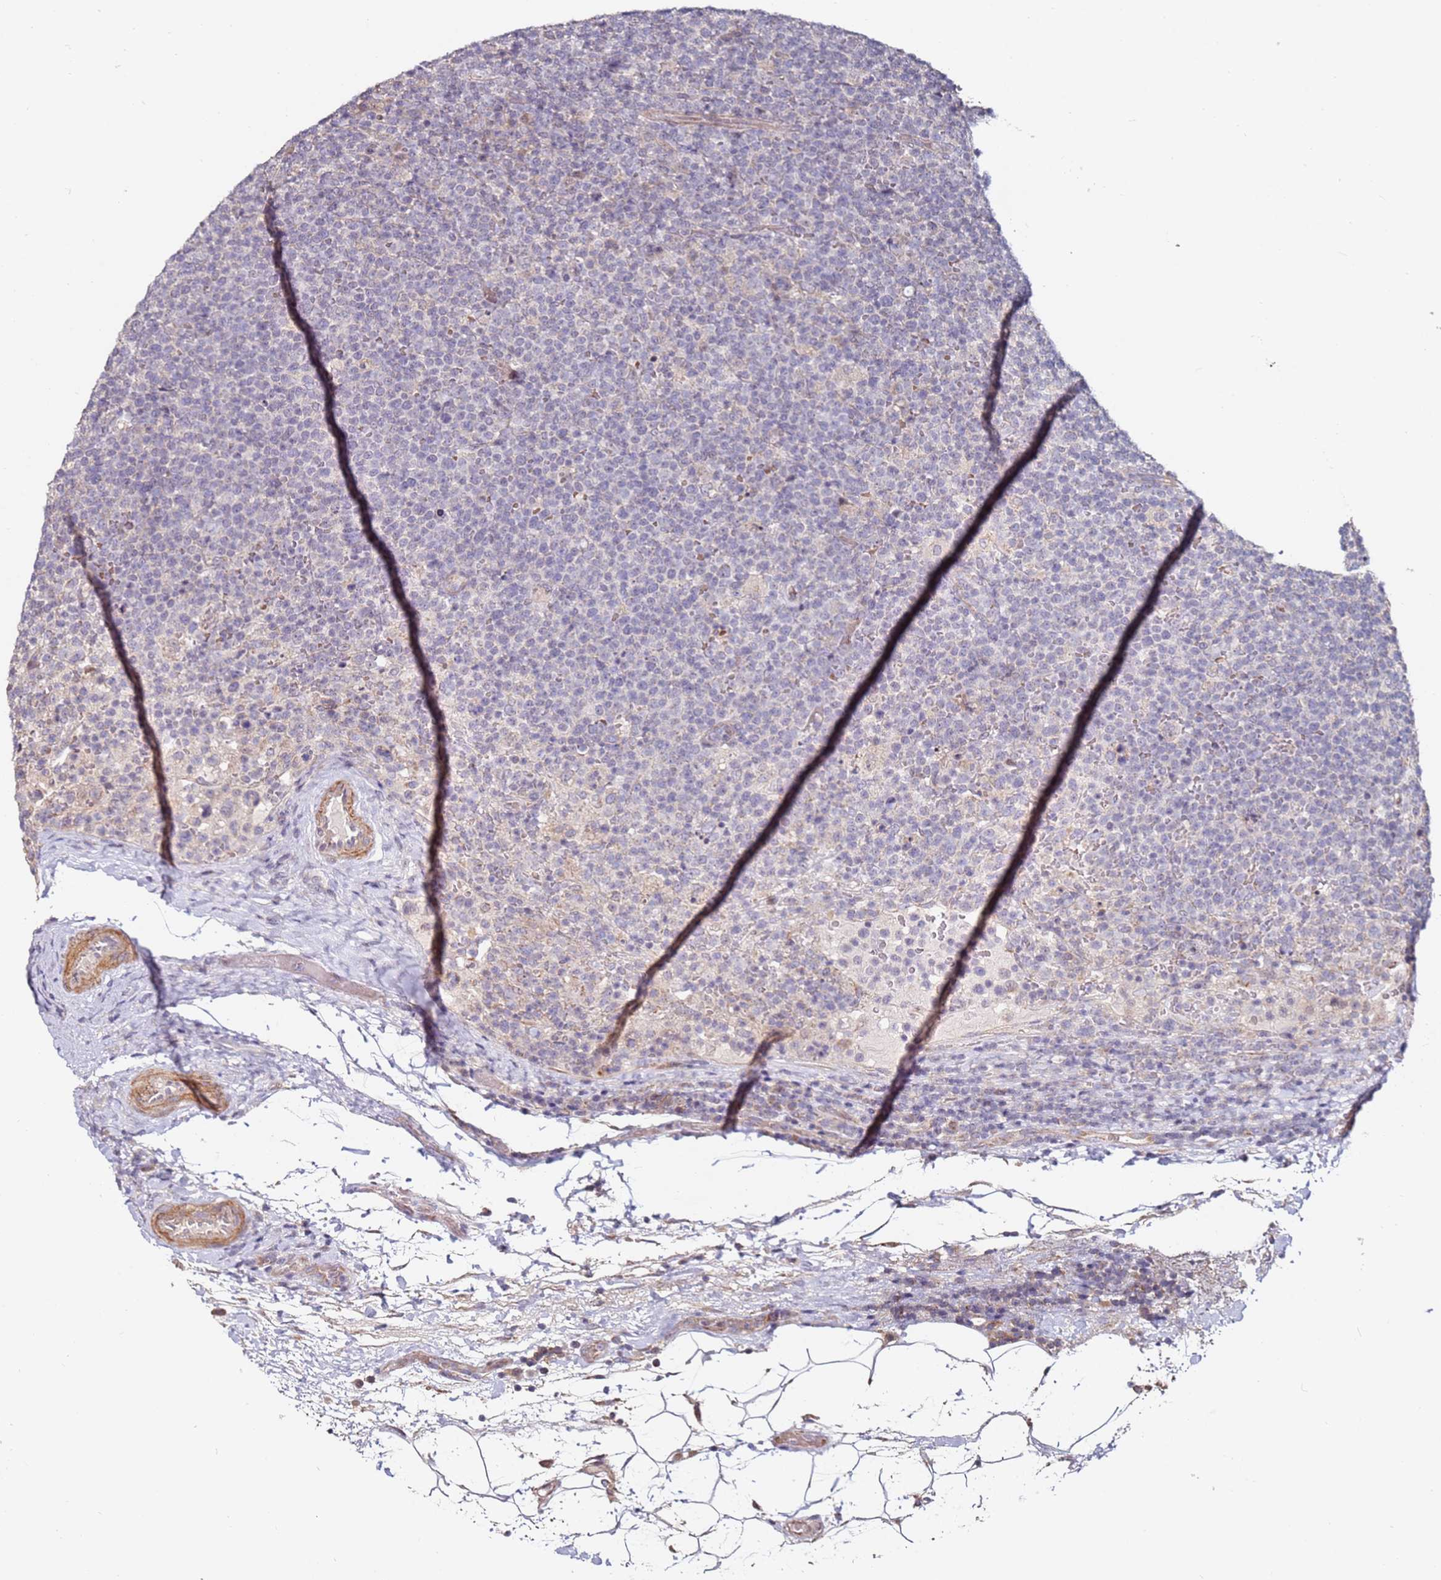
{"staining": {"intensity": "negative", "quantity": "none", "location": "none"}, "tissue": "lymphoma", "cell_type": "Tumor cells", "image_type": "cancer", "snomed": [{"axis": "morphology", "description": "Malignant lymphoma, non-Hodgkin's type, High grade"}, {"axis": "topography", "description": "Lymph node"}], "caption": "High power microscopy micrograph of an immunohistochemistry micrograph of malignant lymphoma, non-Hodgkin's type (high-grade), revealing no significant staining in tumor cells. (Immunohistochemistry, brightfield microscopy, high magnification).", "gene": "RARS2", "patient": {"sex": "male", "age": 61}}